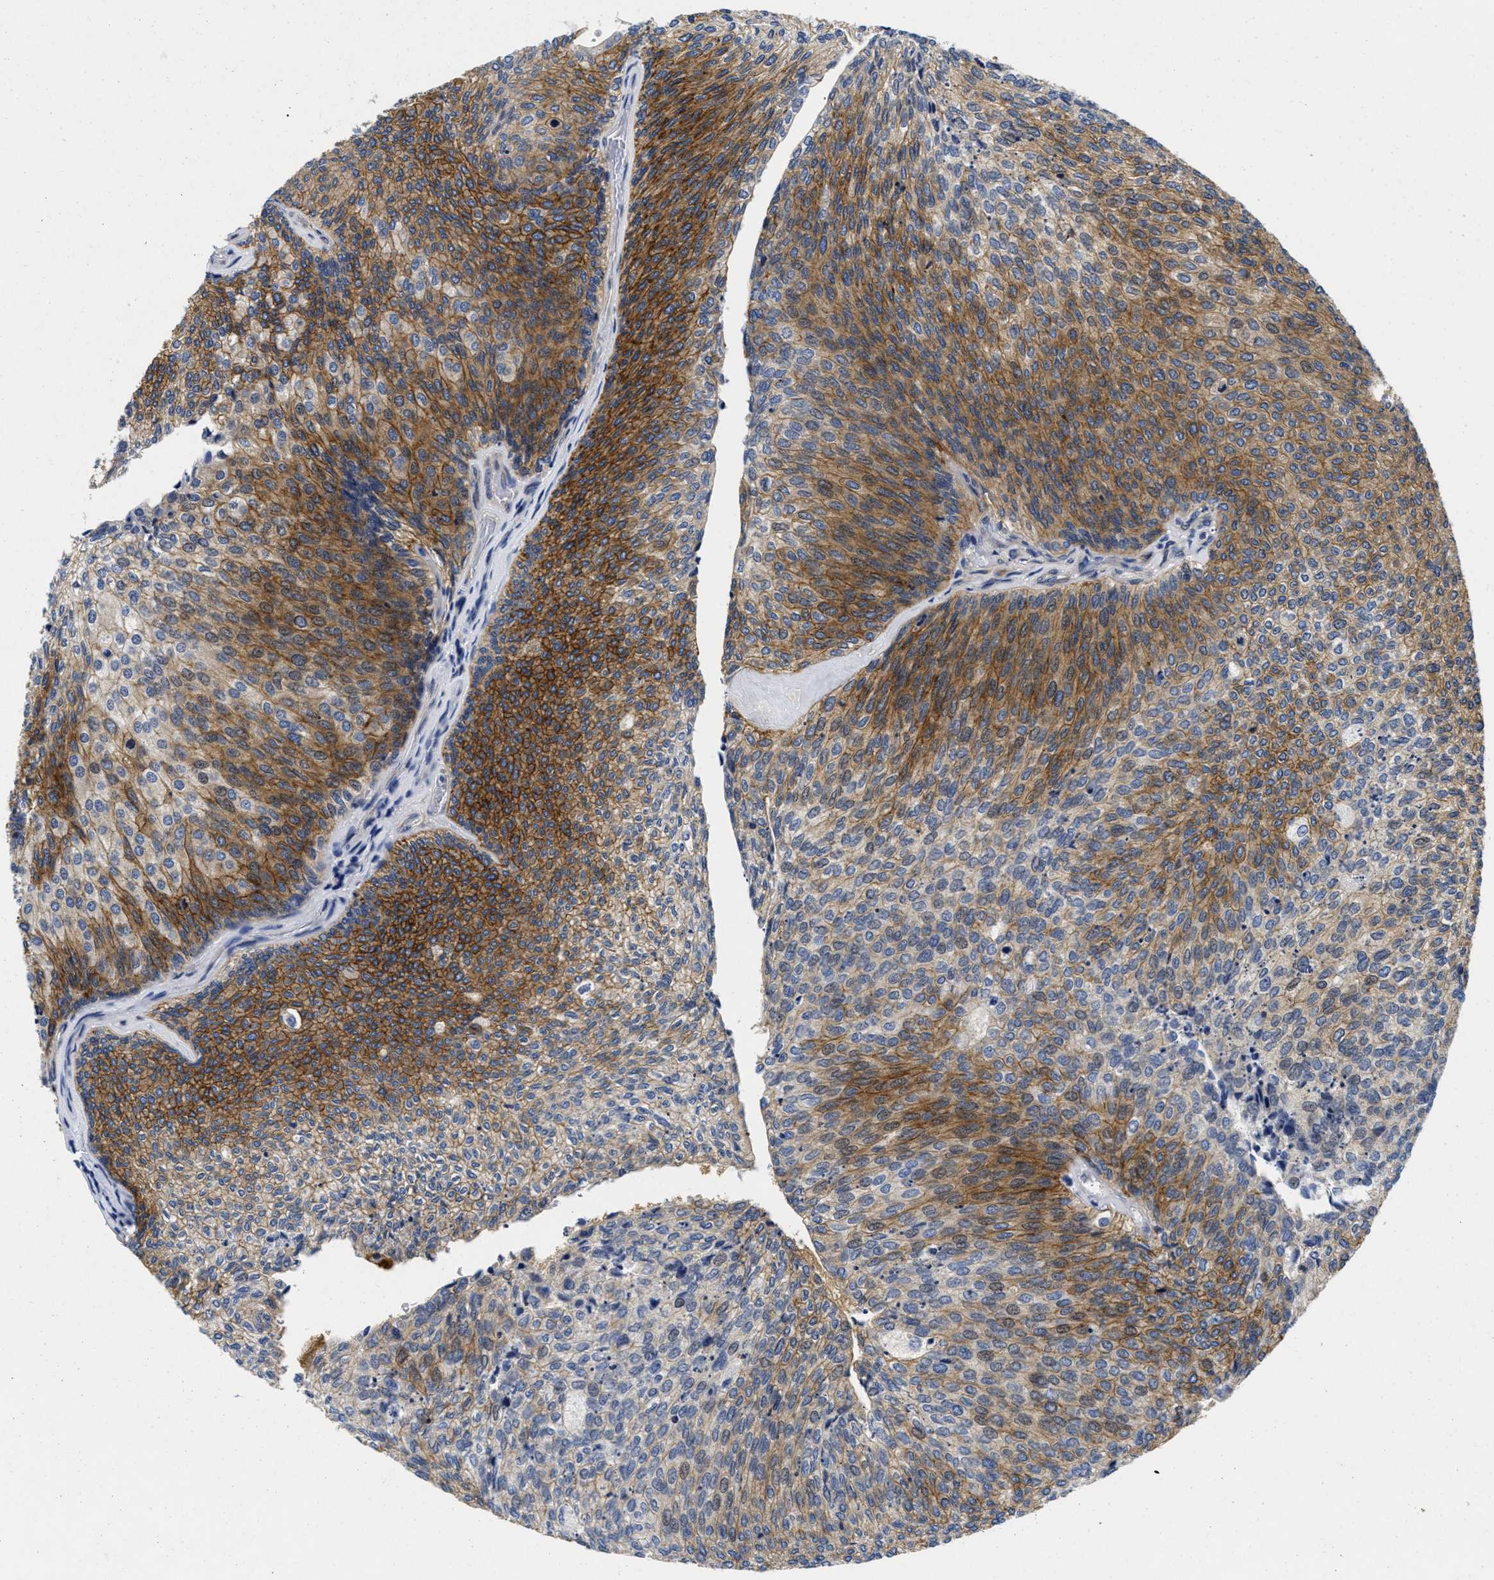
{"staining": {"intensity": "moderate", "quantity": ">75%", "location": "cytoplasmic/membranous"}, "tissue": "urothelial cancer", "cell_type": "Tumor cells", "image_type": "cancer", "snomed": [{"axis": "morphology", "description": "Urothelial carcinoma, Low grade"}, {"axis": "topography", "description": "Urinary bladder"}], "caption": "Moderate cytoplasmic/membranous positivity for a protein is seen in approximately >75% of tumor cells of low-grade urothelial carcinoma using immunohistochemistry.", "gene": "LAD1", "patient": {"sex": "female", "age": 79}}